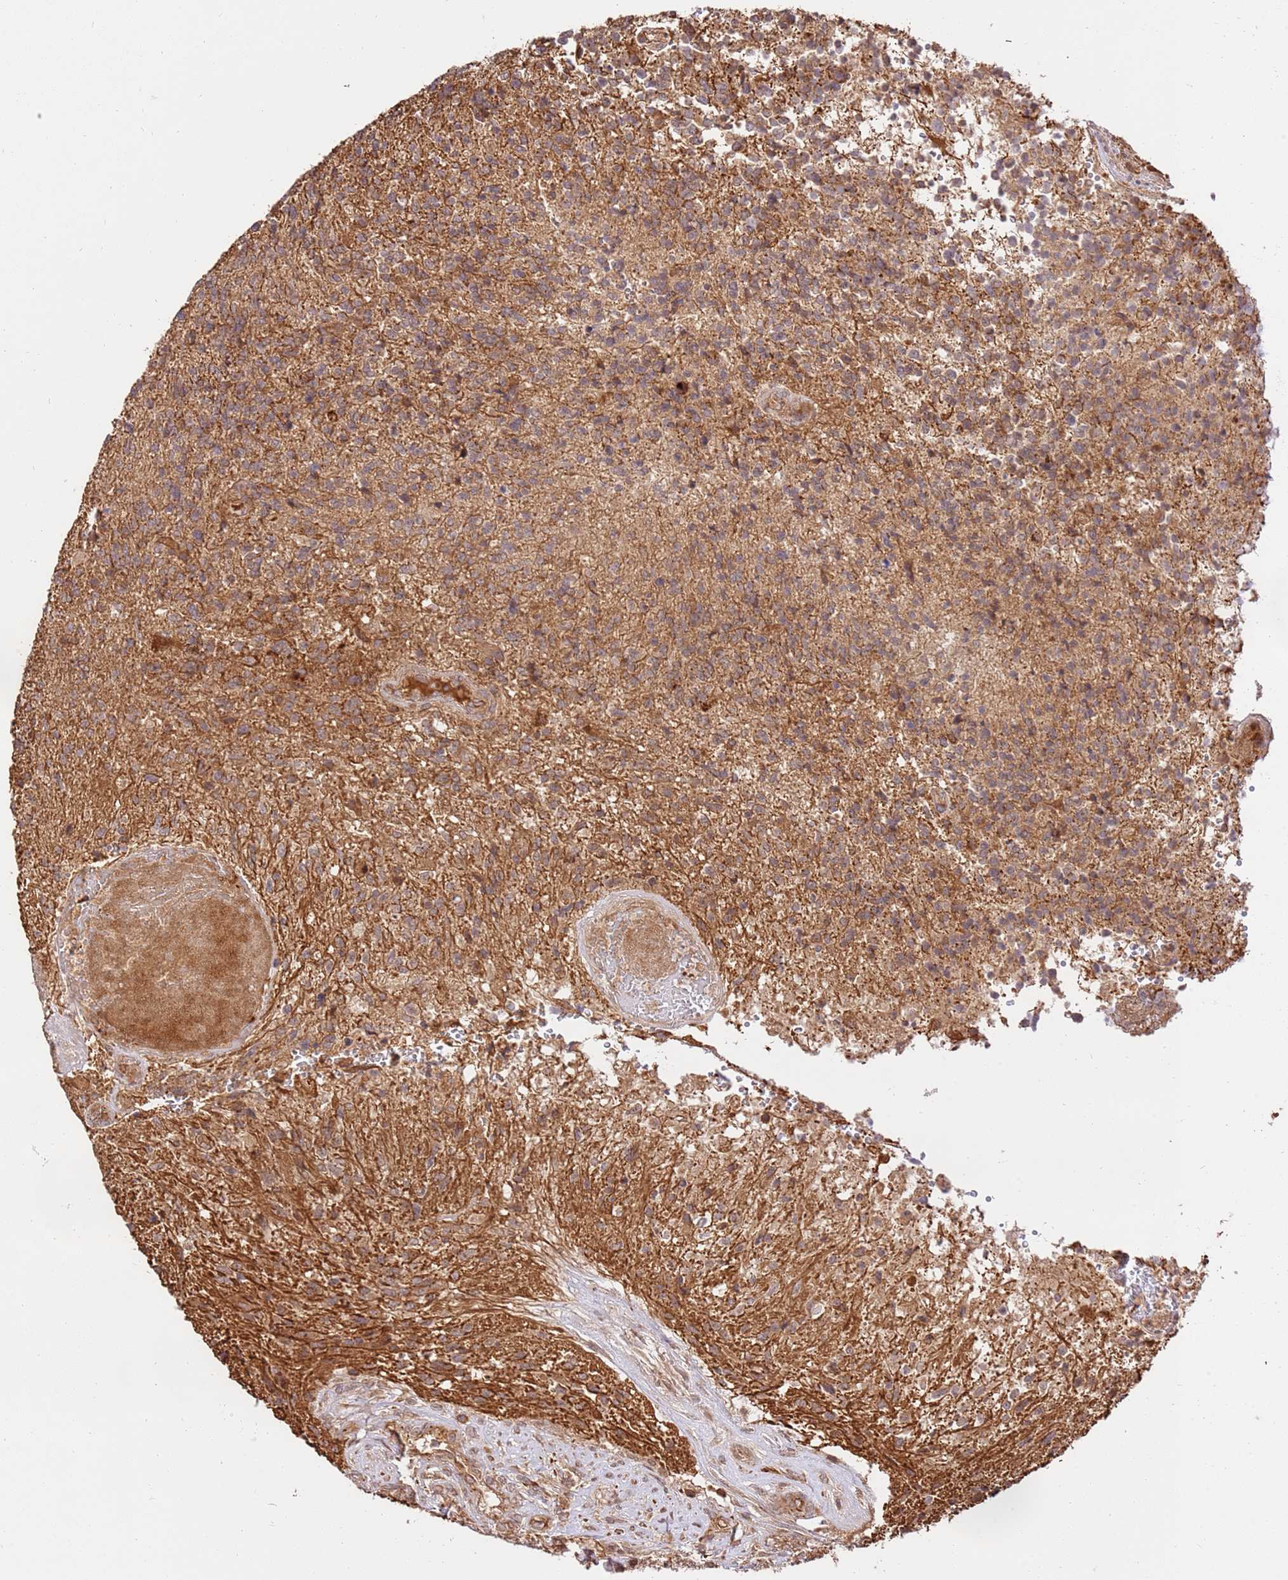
{"staining": {"intensity": "moderate", "quantity": ">75%", "location": "cytoplasmic/membranous"}, "tissue": "glioma", "cell_type": "Tumor cells", "image_type": "cancer", "snomed": [{"axis": "morphology", "description": "Glioma, malignant, High grade"}, {"axis": "topography", "description": "Brain"}], "caption": "An immunohistochemistry (IHC) histopathology image of neoplastic tissue is shown. Protein staining in brown highlights moderate cytoplasmic/membranous positivity in malignant glioma (high-grade) within tumor cells.", "gene": "KATNAL2", "patient": {"sex": "male", "age": 56}}